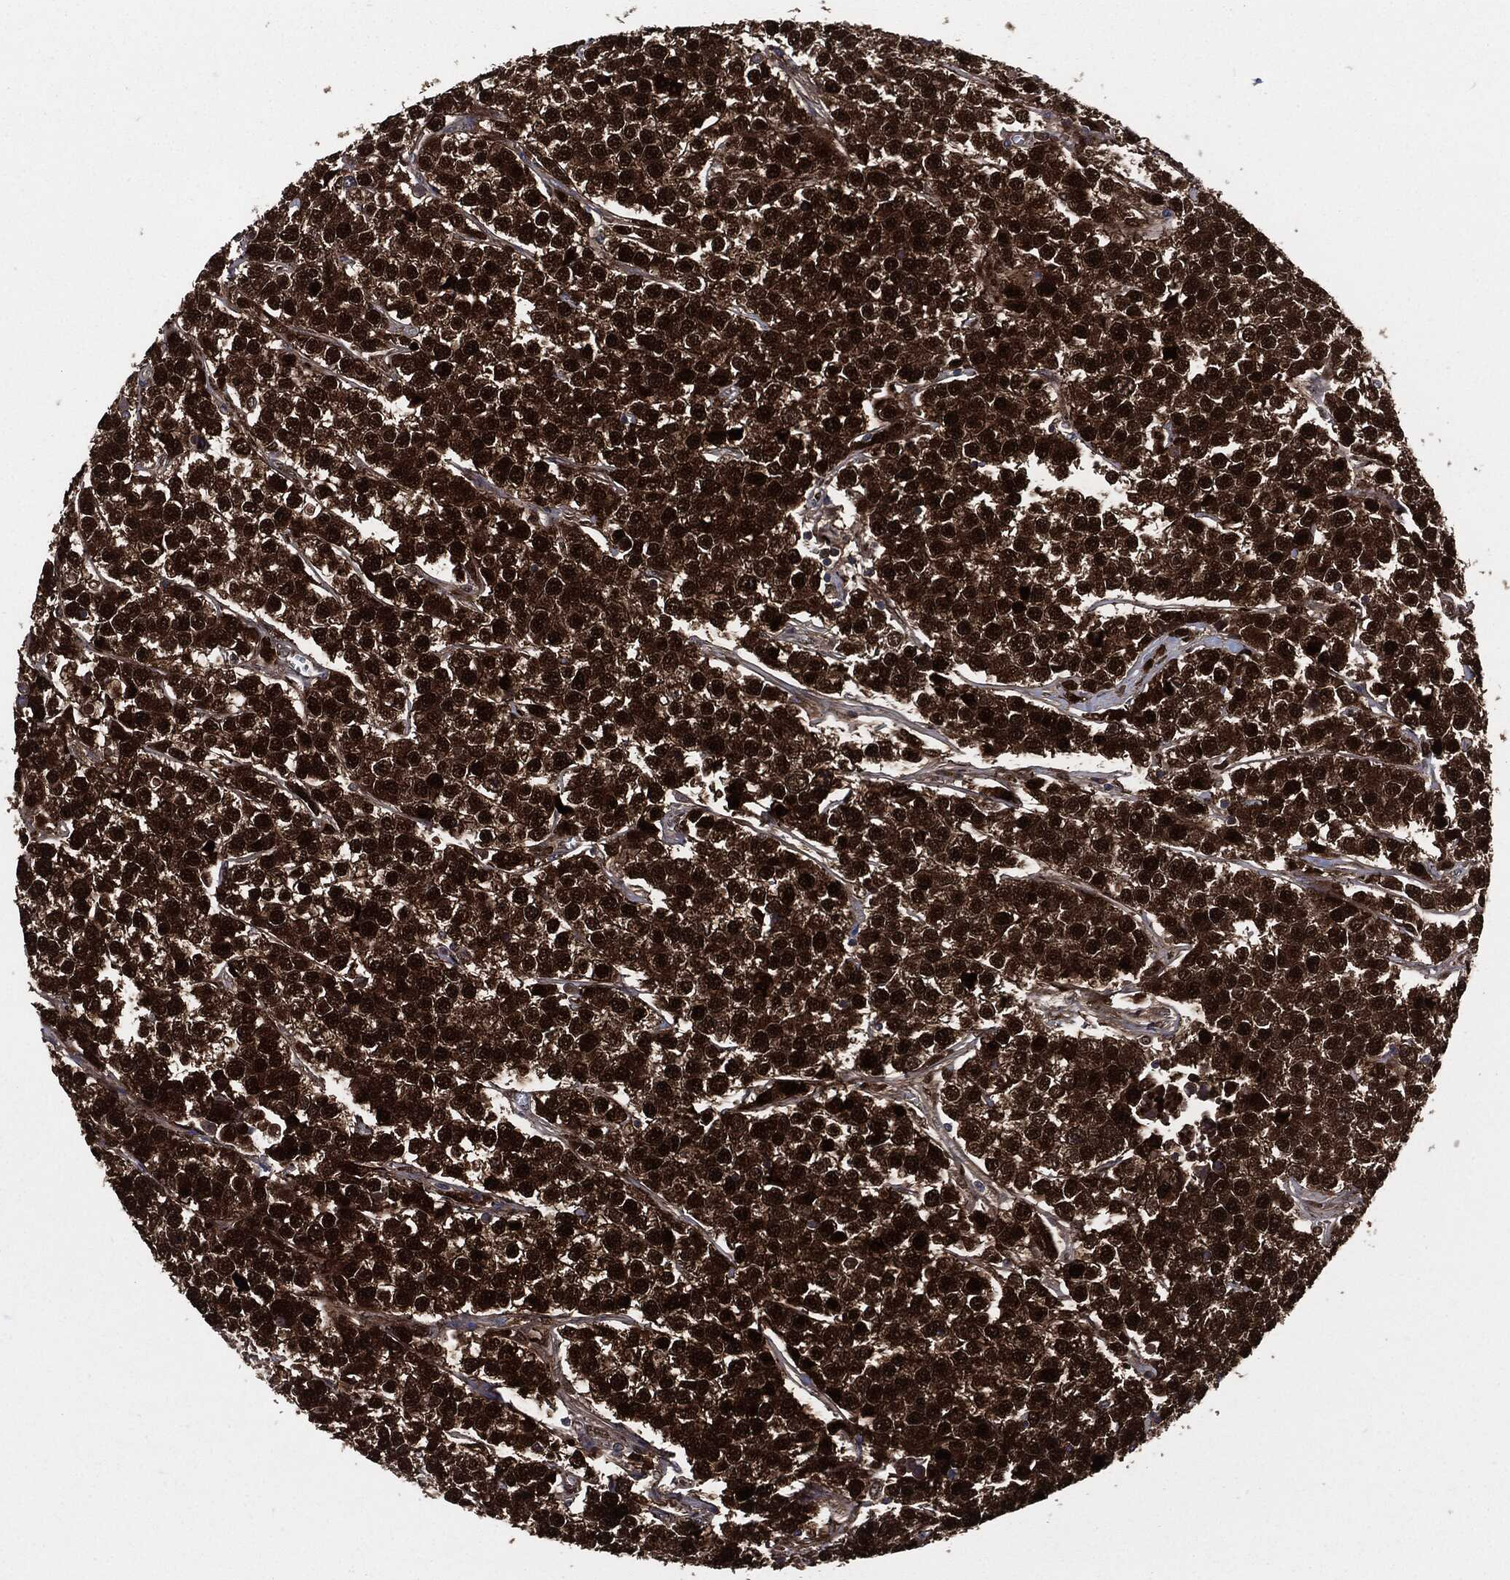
{"staining": {"intensity": "strong", "quantity": ">75%", "location": "cytoplasmic/membranous,nuclear"}, "tissue": "testis cancer", "cell_type": "Tumor cells", "image_type": "cancer", "snomed": [{"axis": "morphology", "description": "Seminoma, NOS"}, {"axis": "topography", "description": "Testis"}], "caption": "Testis cancer (seminoma) stained for a protein (brown) shows strong cytoplasmic/membranous and nuclear positive staining in approximately >75% of tumor cells.", "gene": "DCTN1", "patient": {"sex": "male", "age": 59}}